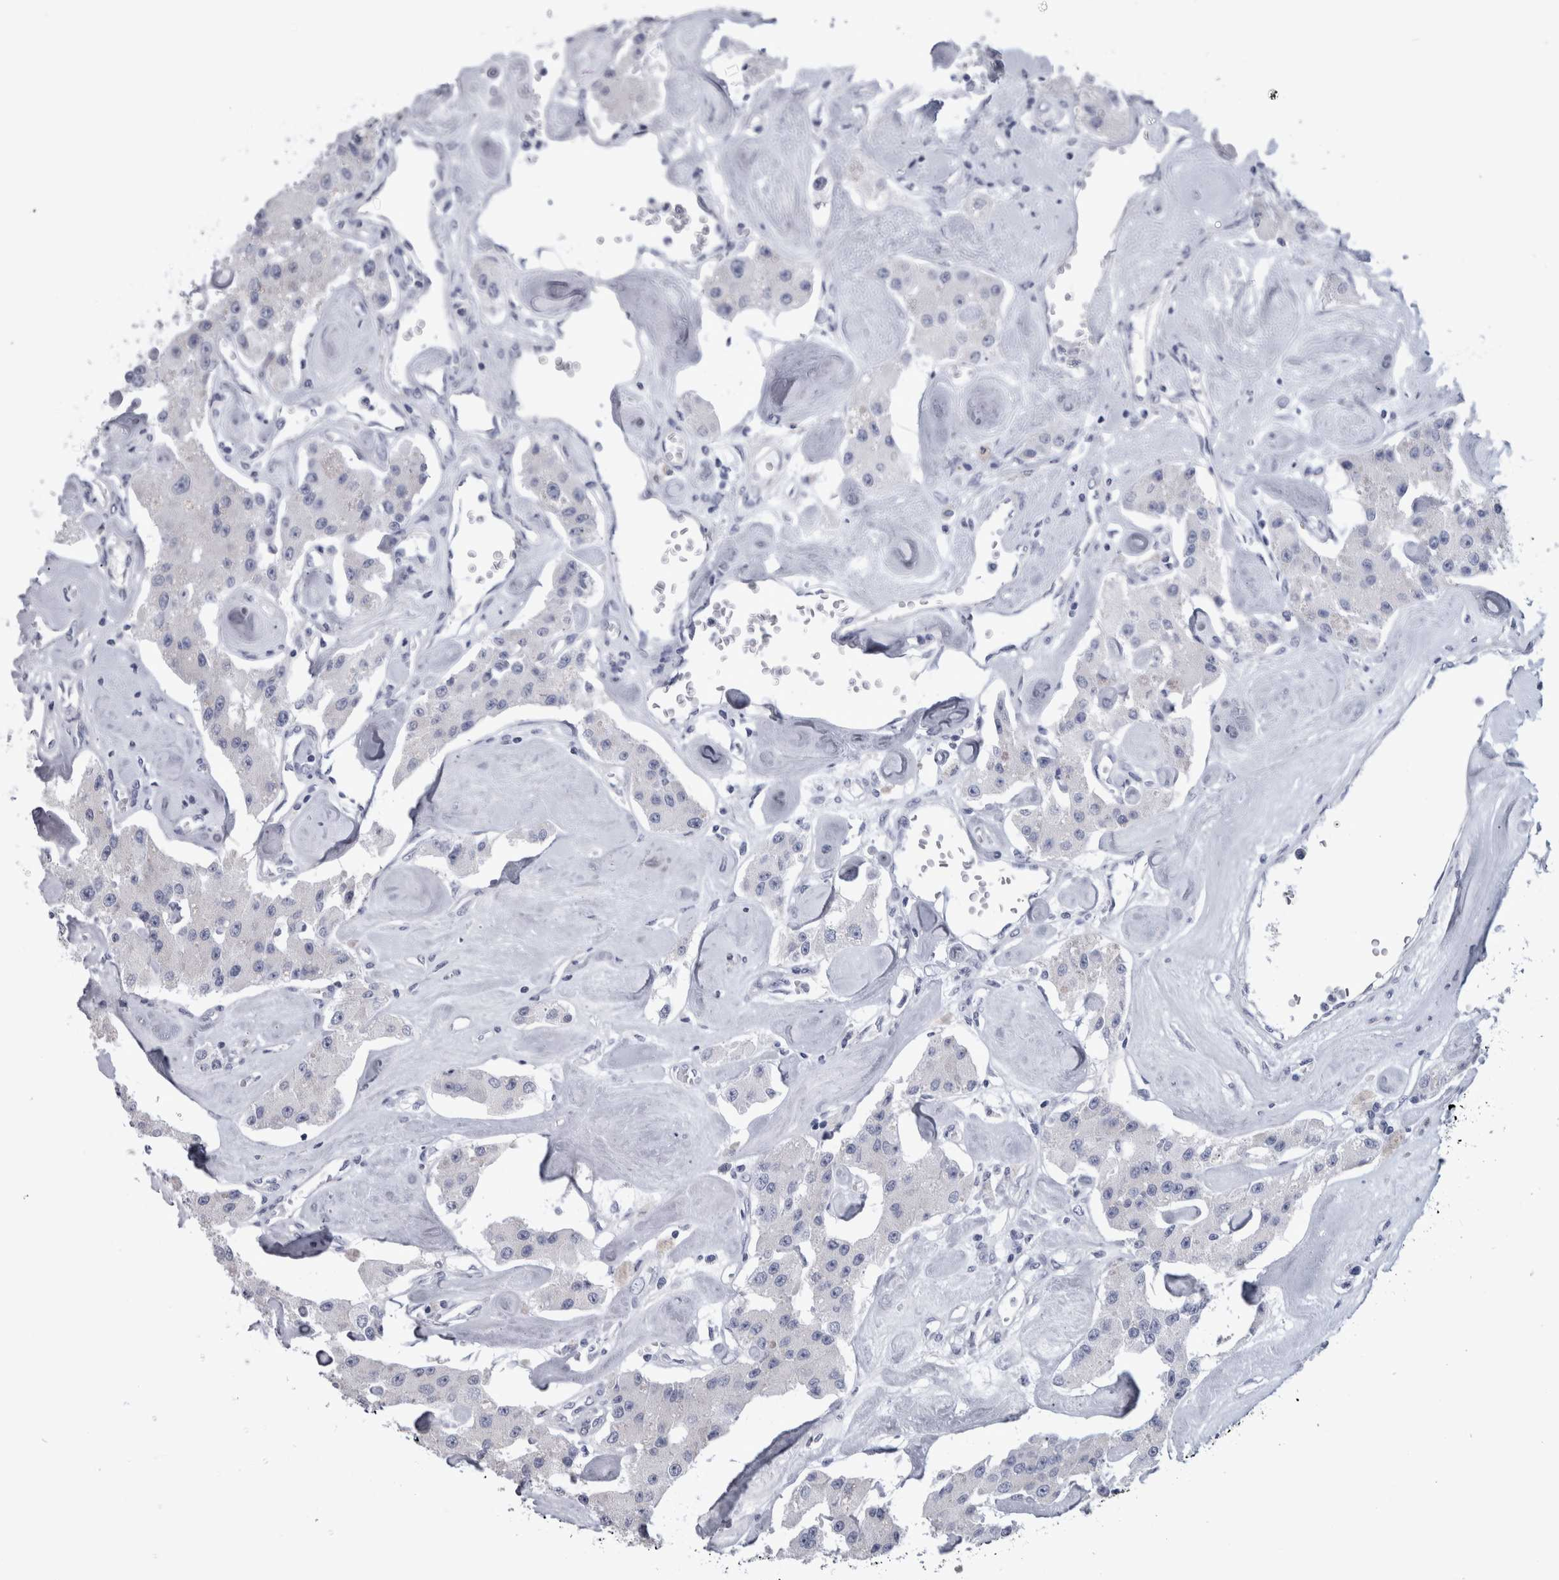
{"staining": {"intensity": "negative", "quantity": "none", "location": "none"}, "tissue": "carcinoid", "cell_type": "Tumor cells", "image_type": "cancer", "snomed": [{"axis": "morphology", "description": "Carcinoid, malignant, NOS"}, {"axis": "topography", "description": "Pancreas"}], "caption": "Tumor cells show no significant staining in carcinoid. (Brightfield microscopy of DAB (3,3'-diaminobenzidine) immunohistochemistry at high magnification).", "gene": "PAX5", "patient": {"sex": "male", "age": 41}}